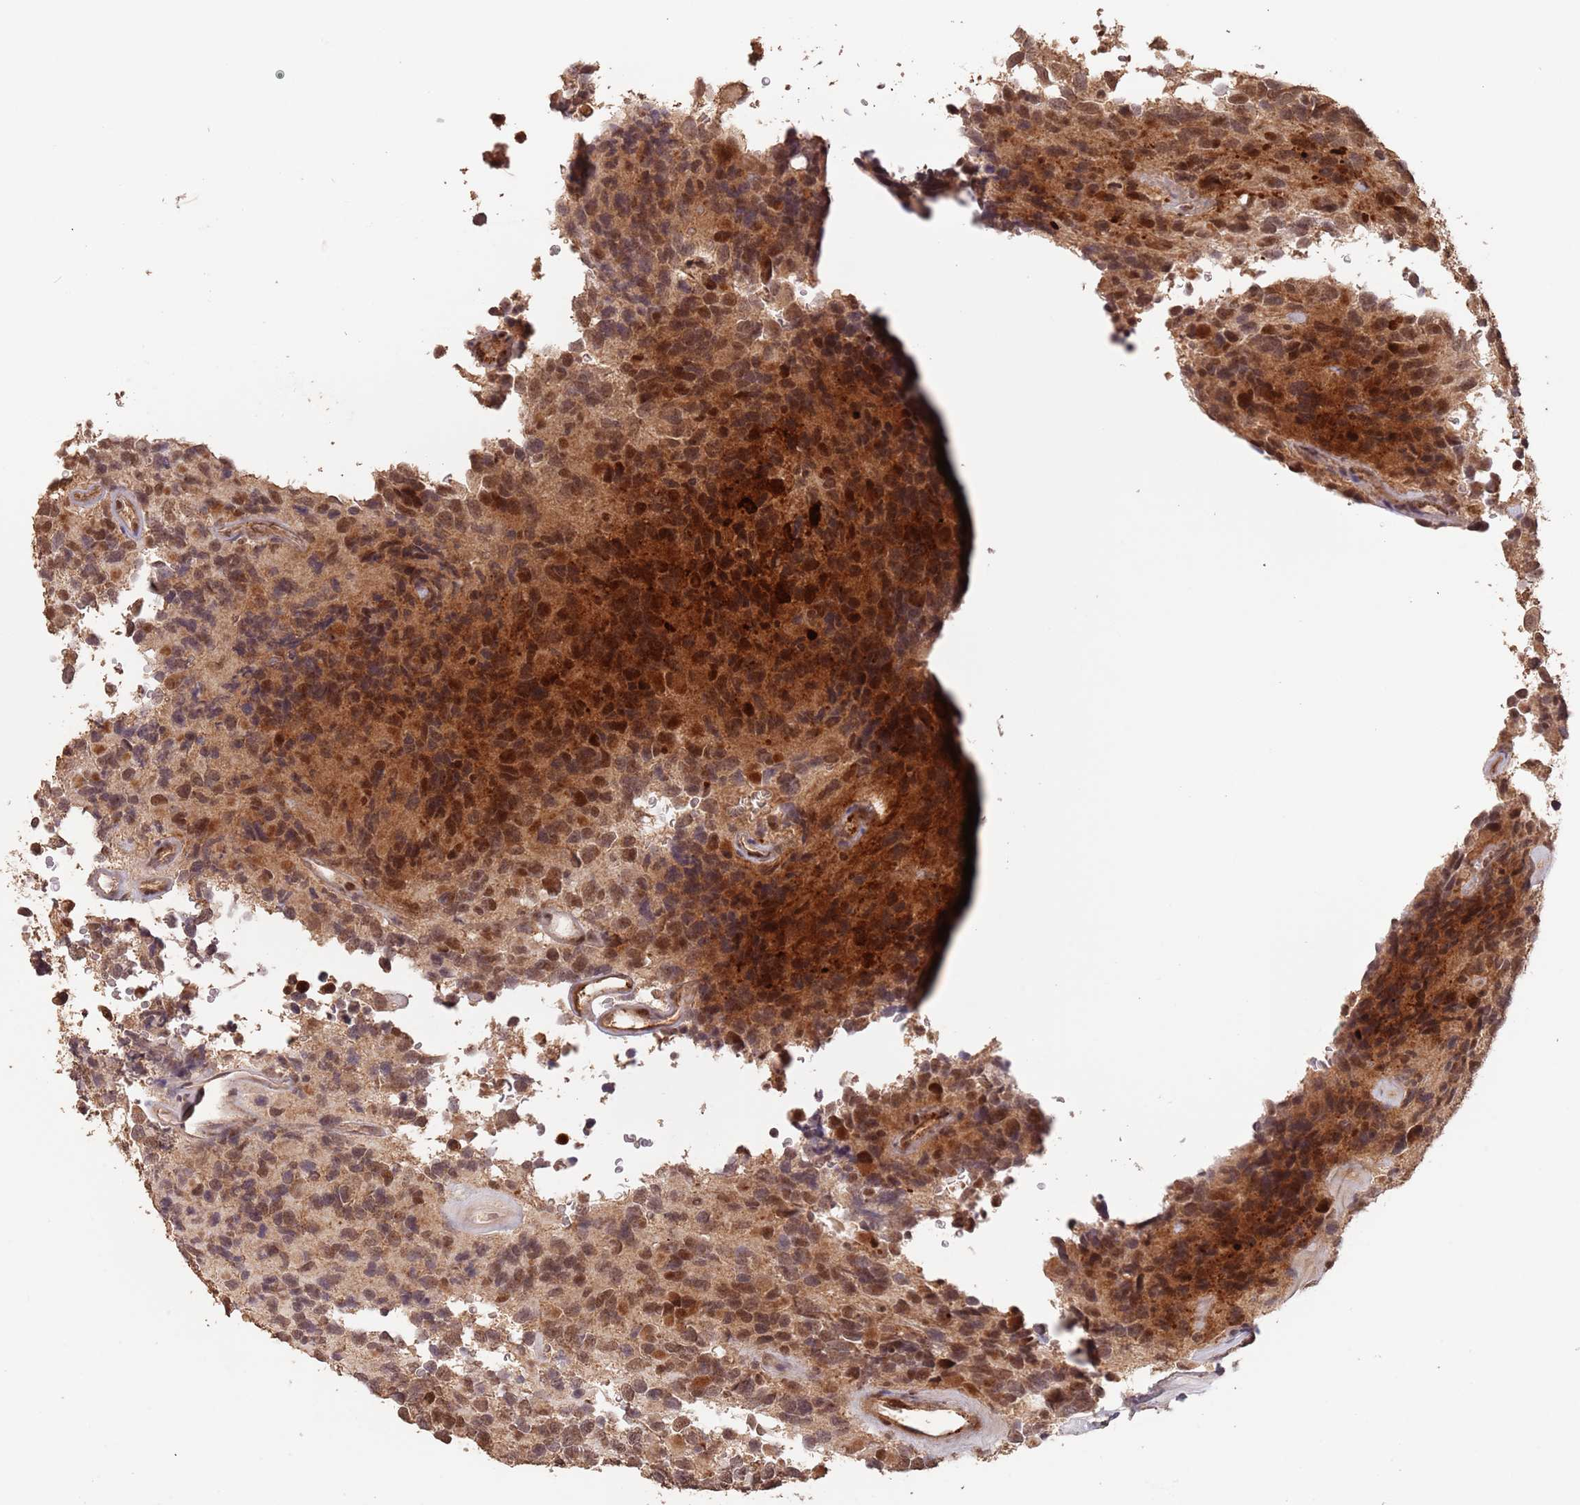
{"staining": {"intensity": "strong", "quantity": ">75%", "location": "cytoplasmic/membranous,nuclear"}, "tissue": "glioma", "cell_type": "Tumor cells", "image_type": "cancer", "snomed": [{"axis": "morphology", "description": "Glioma, malignant, High grade"}, {"axis": "topography", "description": "Brain"}], "caption": "There is high levels of strong cytoplasmic/membranous and nuclear staining in tumor cells of malignant glioma (high-grade), as demonstrated by immunohistochemical staining (brown color).", "gene": "RFXANK", "patient": {"sex": "male", "age": 77}}